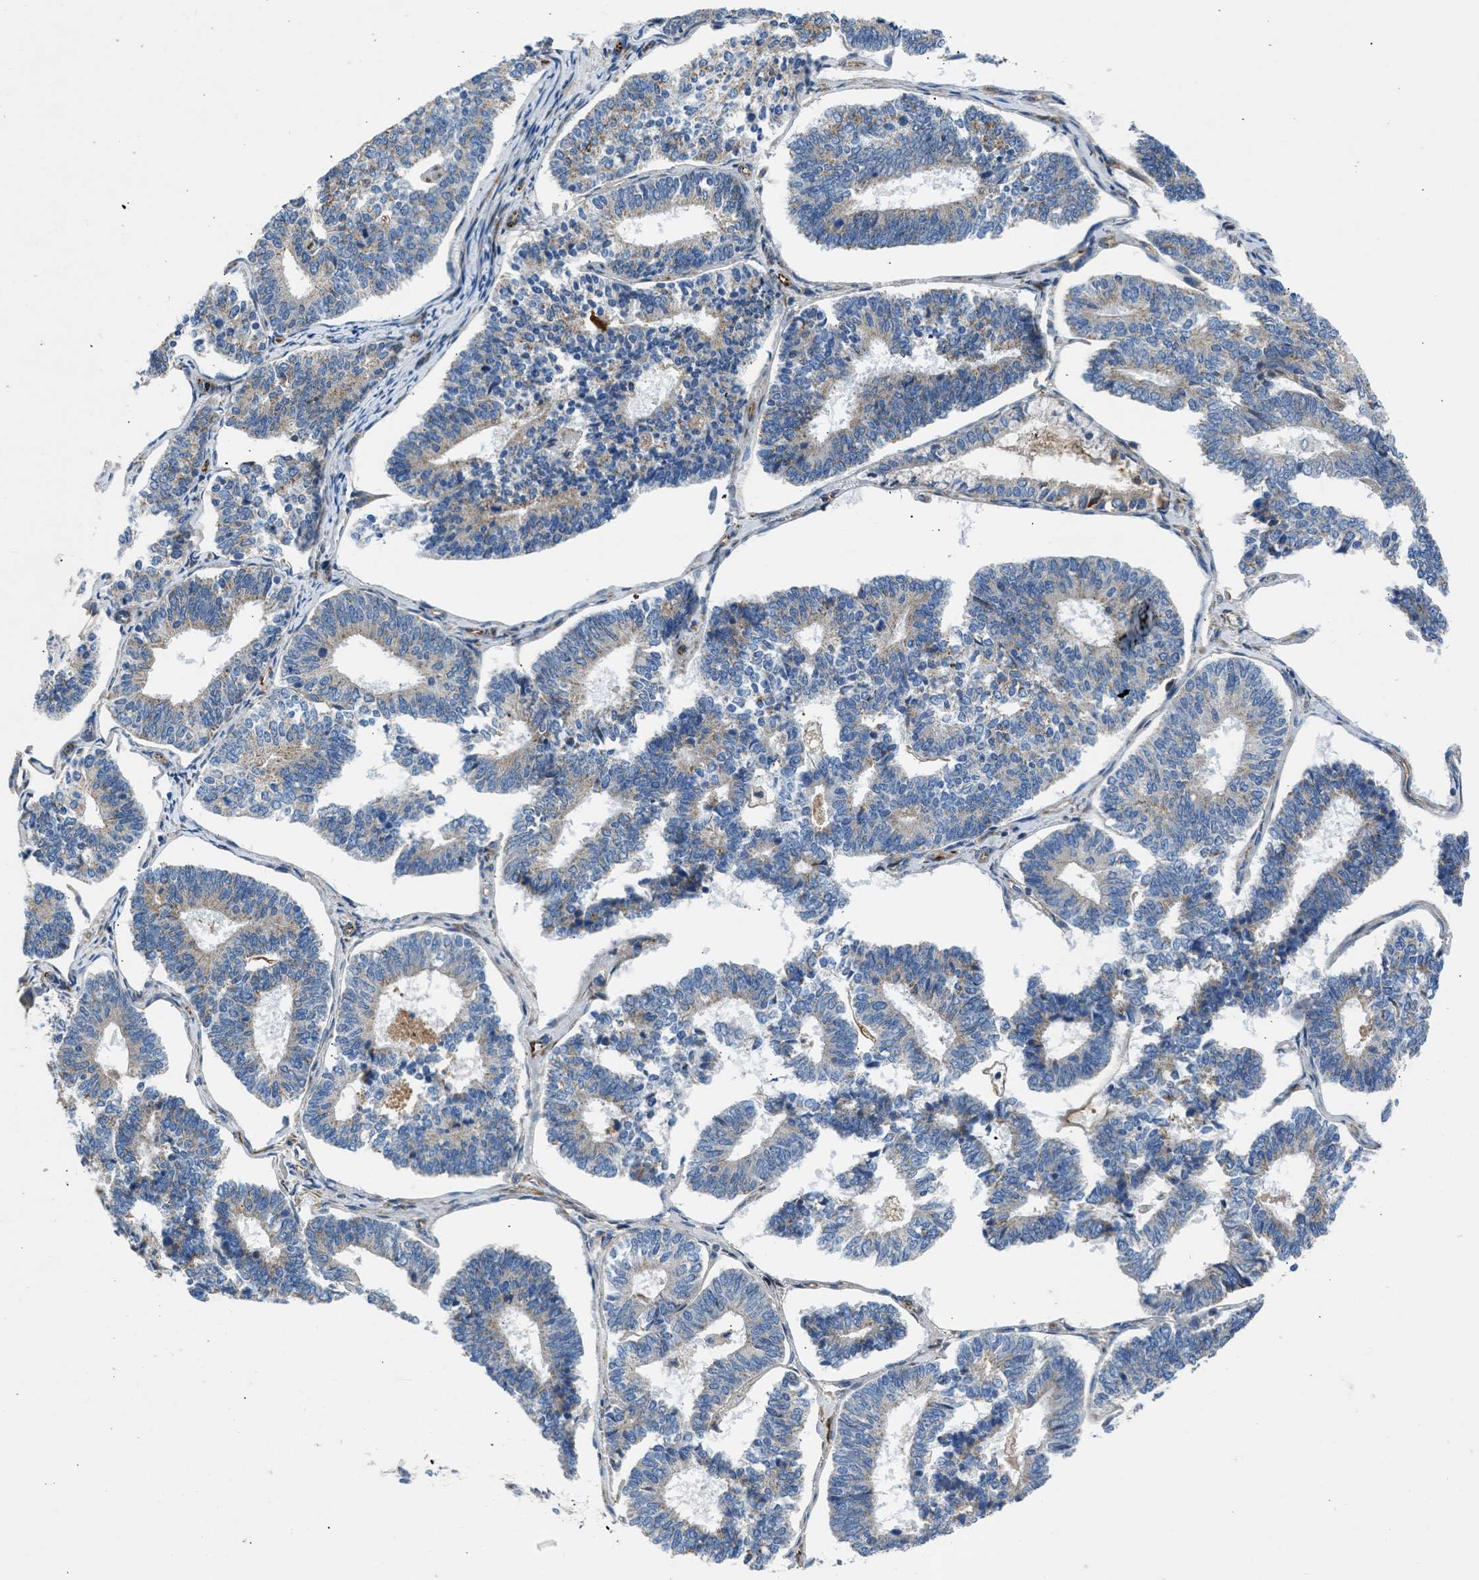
{"staining": {"intensity": "weak", "quantity": "<25%", "location": "cytoplasmic/membranous"}, "tissue": "endometrial cancer", "cell_type": "Tumor cells", "image_type": "cancer", "snomed": [{"axis": "morphology", "description": "Adenocarcinoma, NOS"}, {"axis": "topography", "description": "Endometrium"}], "caption": "The immunohistochemistry histopathology image has no significant positivity in tumor cells of adenocarcinoma (endometrial) tissue.", "gene": "ULK4", "patient": {"sex": "female", "age": 70}}